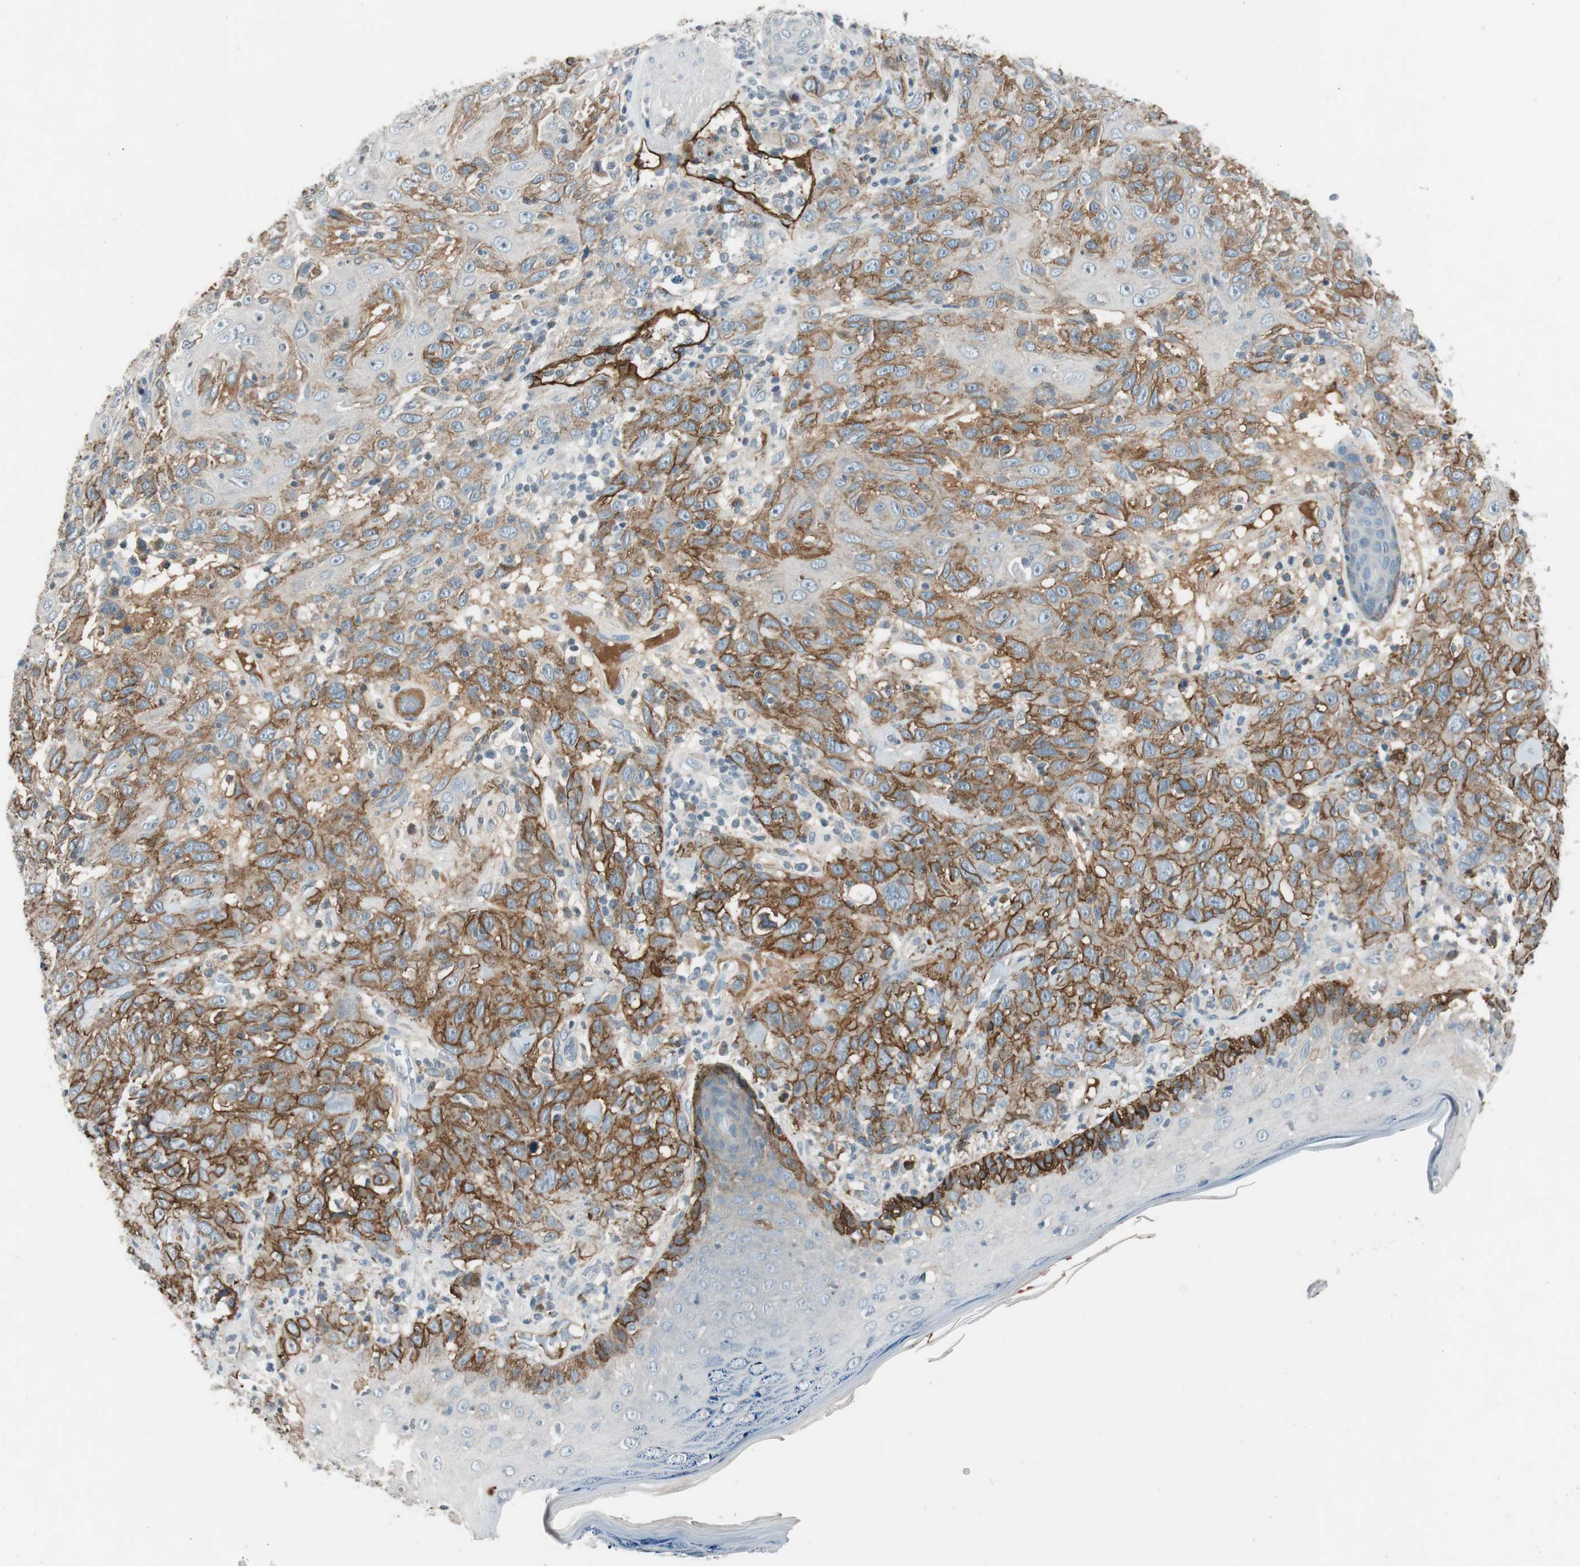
{"staining": {"intensity": "moderate", "quantity": "25%-75%", "location": "cytoplasmic/membranous"}, "tissue": "skin cancer", "cell_type": "Tumor cells", "image_type": "cancer", "snomed": [{"axis": "morphology", "description": "Squamous cell carcinoma, NOS"}, {"axis": "topography", "description": "Skin"}], "caption": "Skin cancer (squamous cell carcinoma) stained with immunohistochemistry (IHC) exhibits moderate cytoplasmic/membranous positivity in approximately 25%-75% of tumor cells.", "gene": "PDPN", "patient": {"sex": "female", "age": 88}}